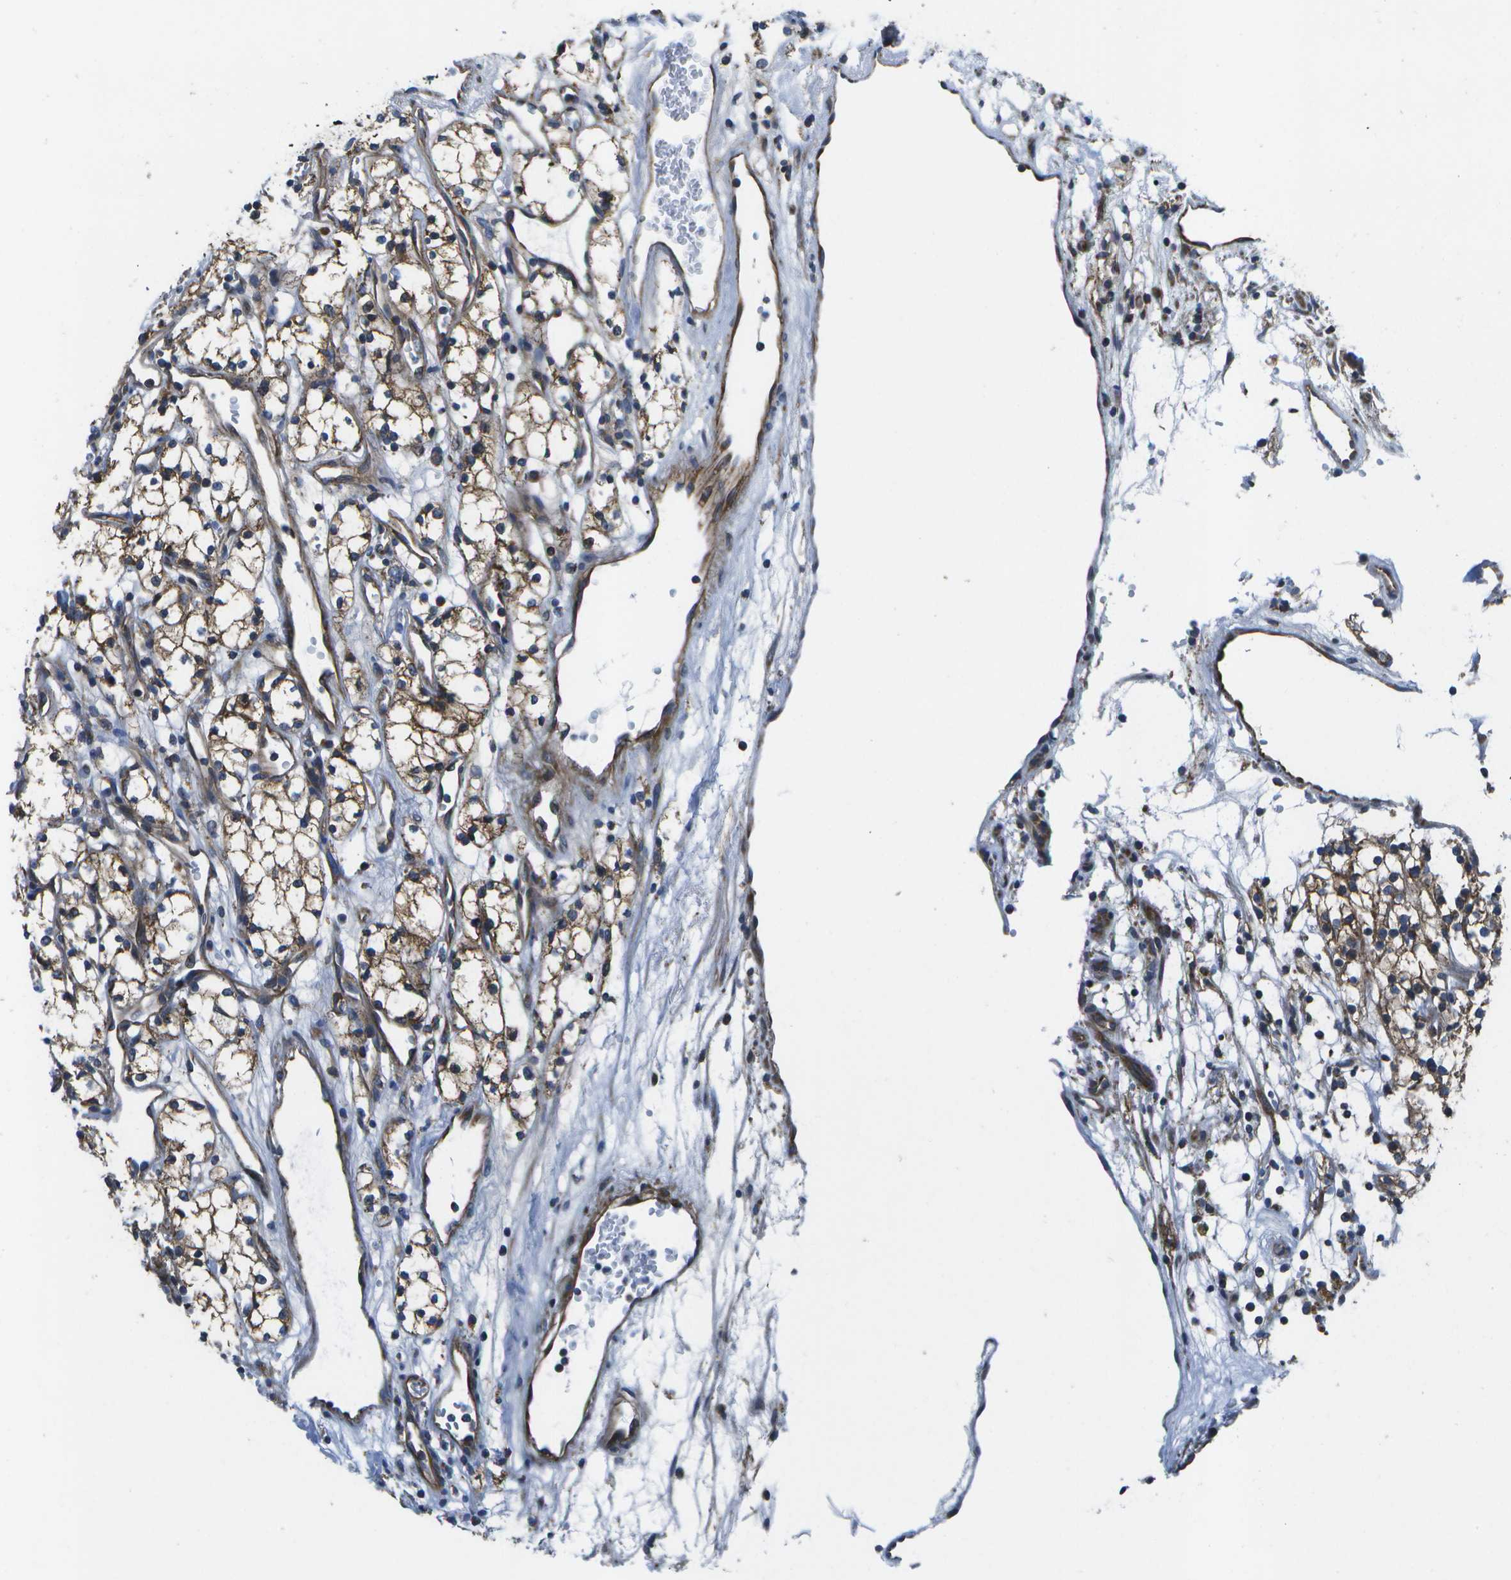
{"staining": {"intensity": "strong", "quantity": "25%-75%", "location": "cytoplasmic/membranous"}, "tissue": "renal cancer", "cell_type": "Tumor cells", "image_type": "cancer", "snomed": [{"axis": "morphology", "description": "Adenocarcinoma, NOS"}, {"axis": "topography", "description": "Kidney"}], "caption": "Renal adenocarcinoma tissue displays strong cytoplasmic/membranous expression in approximately 25%-75% of tumor cells The staining is performed using DAB (3,3'-diaminobenzidine) brown chromogen to label protein expression. The nuclei are counter-stained blue using hematoxylin.", "gene": "MVK", "patient": {"sex": "male", "age": 59}}